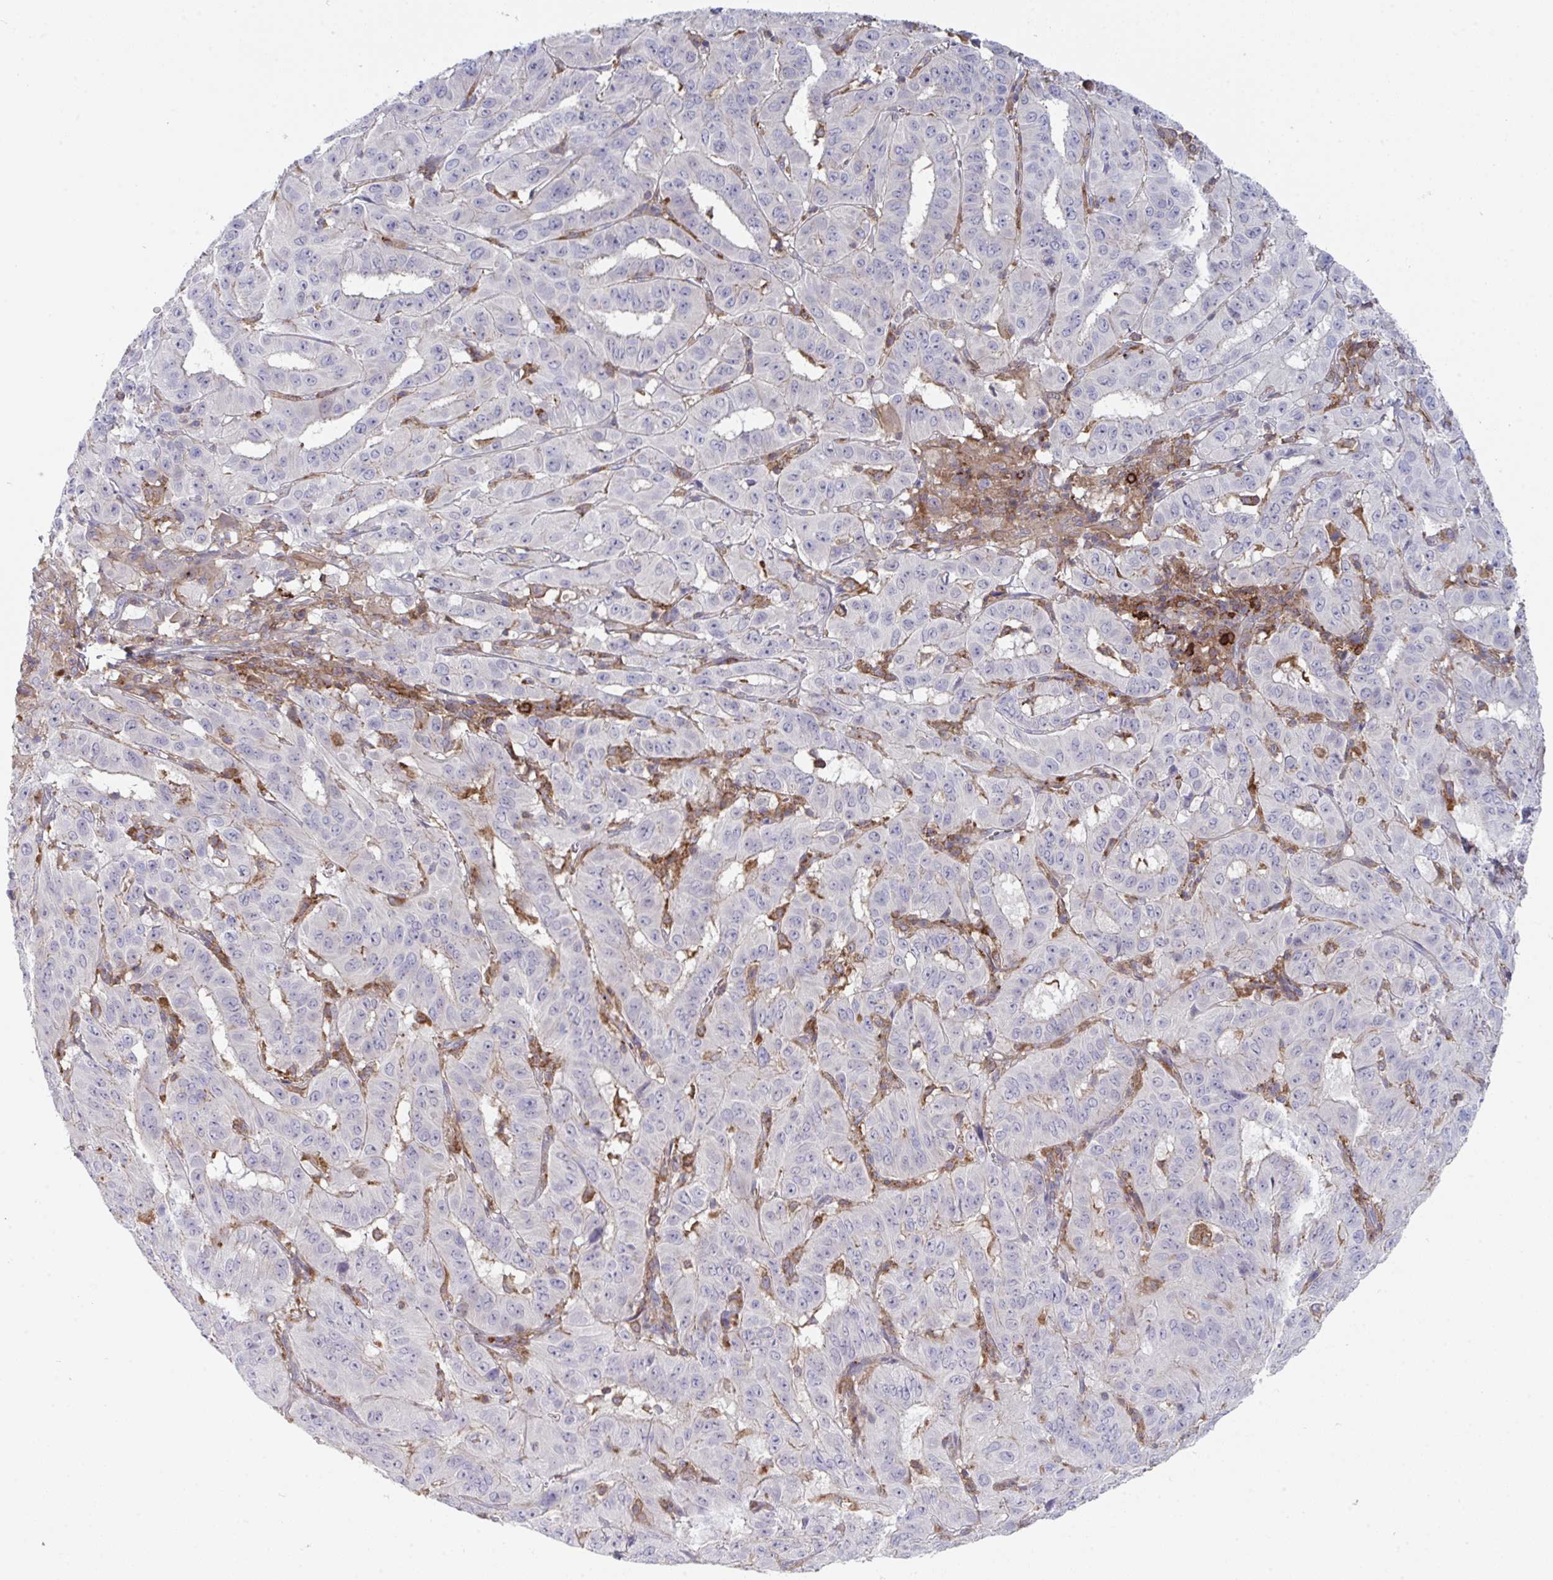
{"staining": {"intensity": "negative", "quantity": "none", "location": "none"}, "tissue": "pancreatic cancer", "cell_type": "Tumor cells", "image_type": "cancer", "snomed": [{"axis": "morphology", "description": "Adenocarcinoma, NOS"}, {"axis": "topography", "description": "Pancreas"}], "caption": "Image shows no protein expression in tumor cells of pancreatic cancer (adenocarcinoma) tissue.", "gene": "DISP2", "patient": {"sex": "male", "age": 63}}